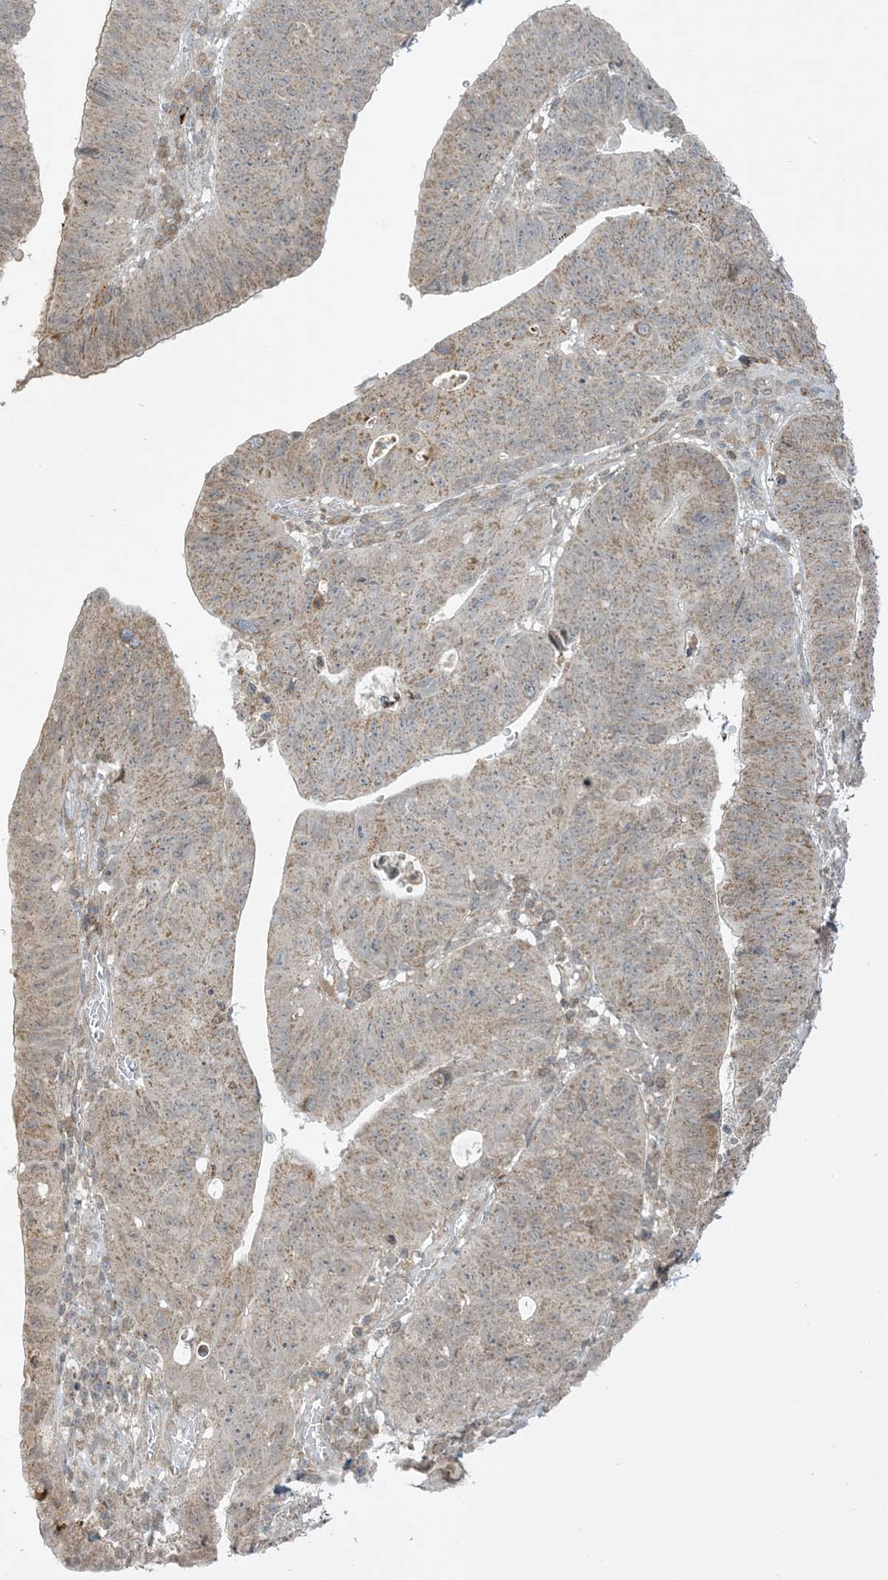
{"staining": {"intensity": "weak", "quantity": "25%-75%", "location": "cytoplasmic/membranous"}, "tissue": "stomach cancer", "cell_type": "Tumor cells", "image_type": "cancer", "snomed": [{"axis": "morphology", "description": "Adenocarcinoma, NOS"}, {"axis": "topography", "description": "Stomach"}], "caption": "Tumor cells demonstrate low levels of weak cytoplasmic/membranous staining in approximately 25%-75% of cells in human stomach cancer (adenocarcinoma). The staining is performed using DAB (3,3'-diaminobenzidine) brown chromogen to label protein expression. The nuclei are counter-stained blue using hematoxylin.", "gene": "PHLDB2", "patient": {"sex": "male", "age": 59}}